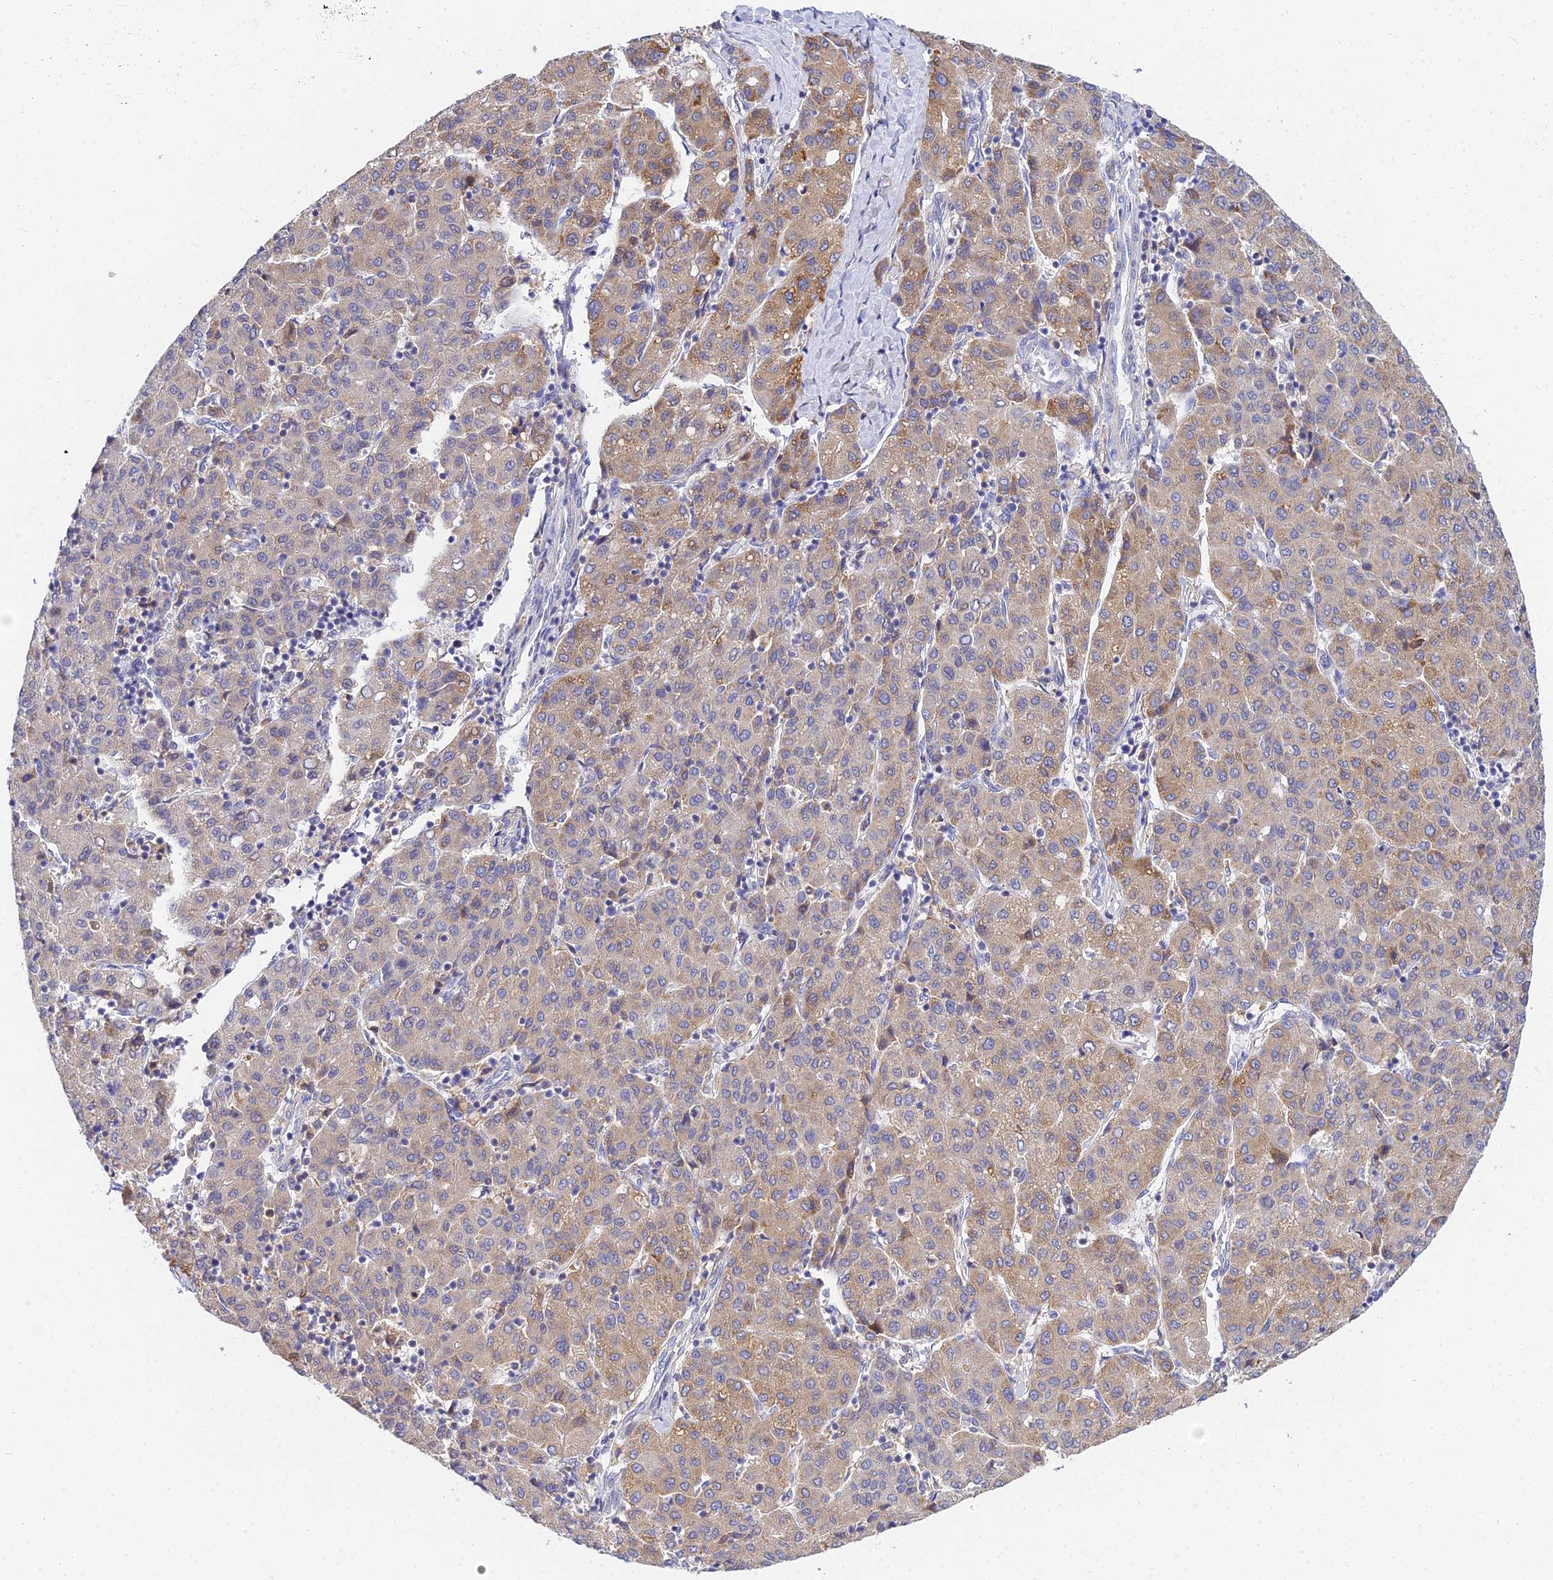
{"staining": {"intensity": "moderate", "quantity": "25%-75%", "location": "cytoplasmic/membranous"}, "tissue": "liver cancer", "cell_type": "Tumor cells", "image_type": "cancer", "snomed": [{"axis": "morphology", "description": "Carcinoma, Hepatocellular, NOS"}, {"axis": "topography", "description": "Liver"}], "caption": "This histopathology image exhibits immunohistochemistry staining of liver cancer (hepatocellular carcinoma), with medium moderate cytoplasmic/membranous positivity in about 25%-75% of tumor cells.", "gene": "ARL8B", "patient": {"sex": "male", "age": 65}}